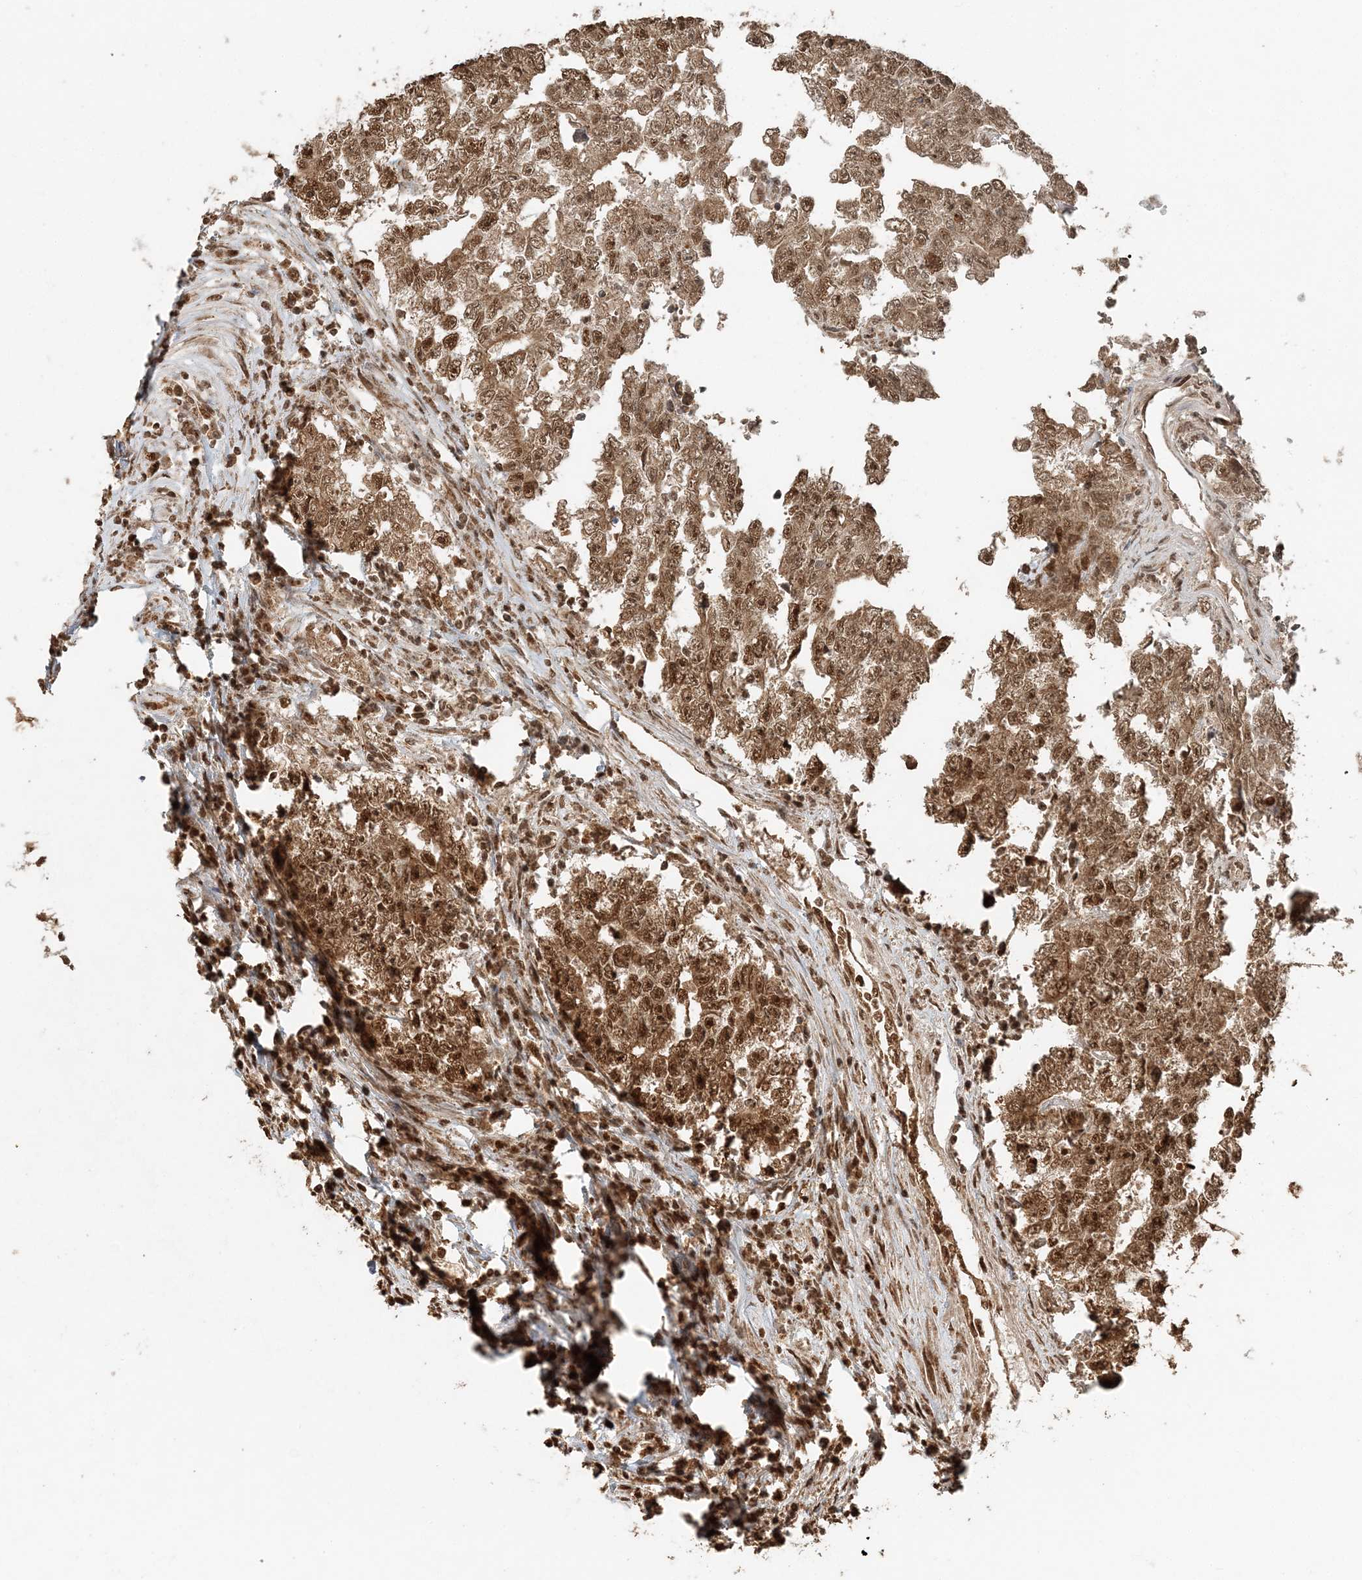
{"staining": {"intensity": "moderate", "quantity": ">75%", "location": "cytoplasmic/membranous,nuclear"}, "tissue": "testis cancer", "cell_type": "Tumor cells", "image_type": "cancer", "snomed": [{"axis": "morphology", "description": "Carcinoma, Embryonal, NOS"}, {"axis": "topography", "description": "Testis"}], "caption": "Human testis embryonal carcinoma stained with a brown dye exhibits moderate cytoplasmic/membranous and nuclear positive positivity in about >75% of tumor cells.", "gene": "ARHGAP35", "patient": {"sex": "male", "age": 25}}